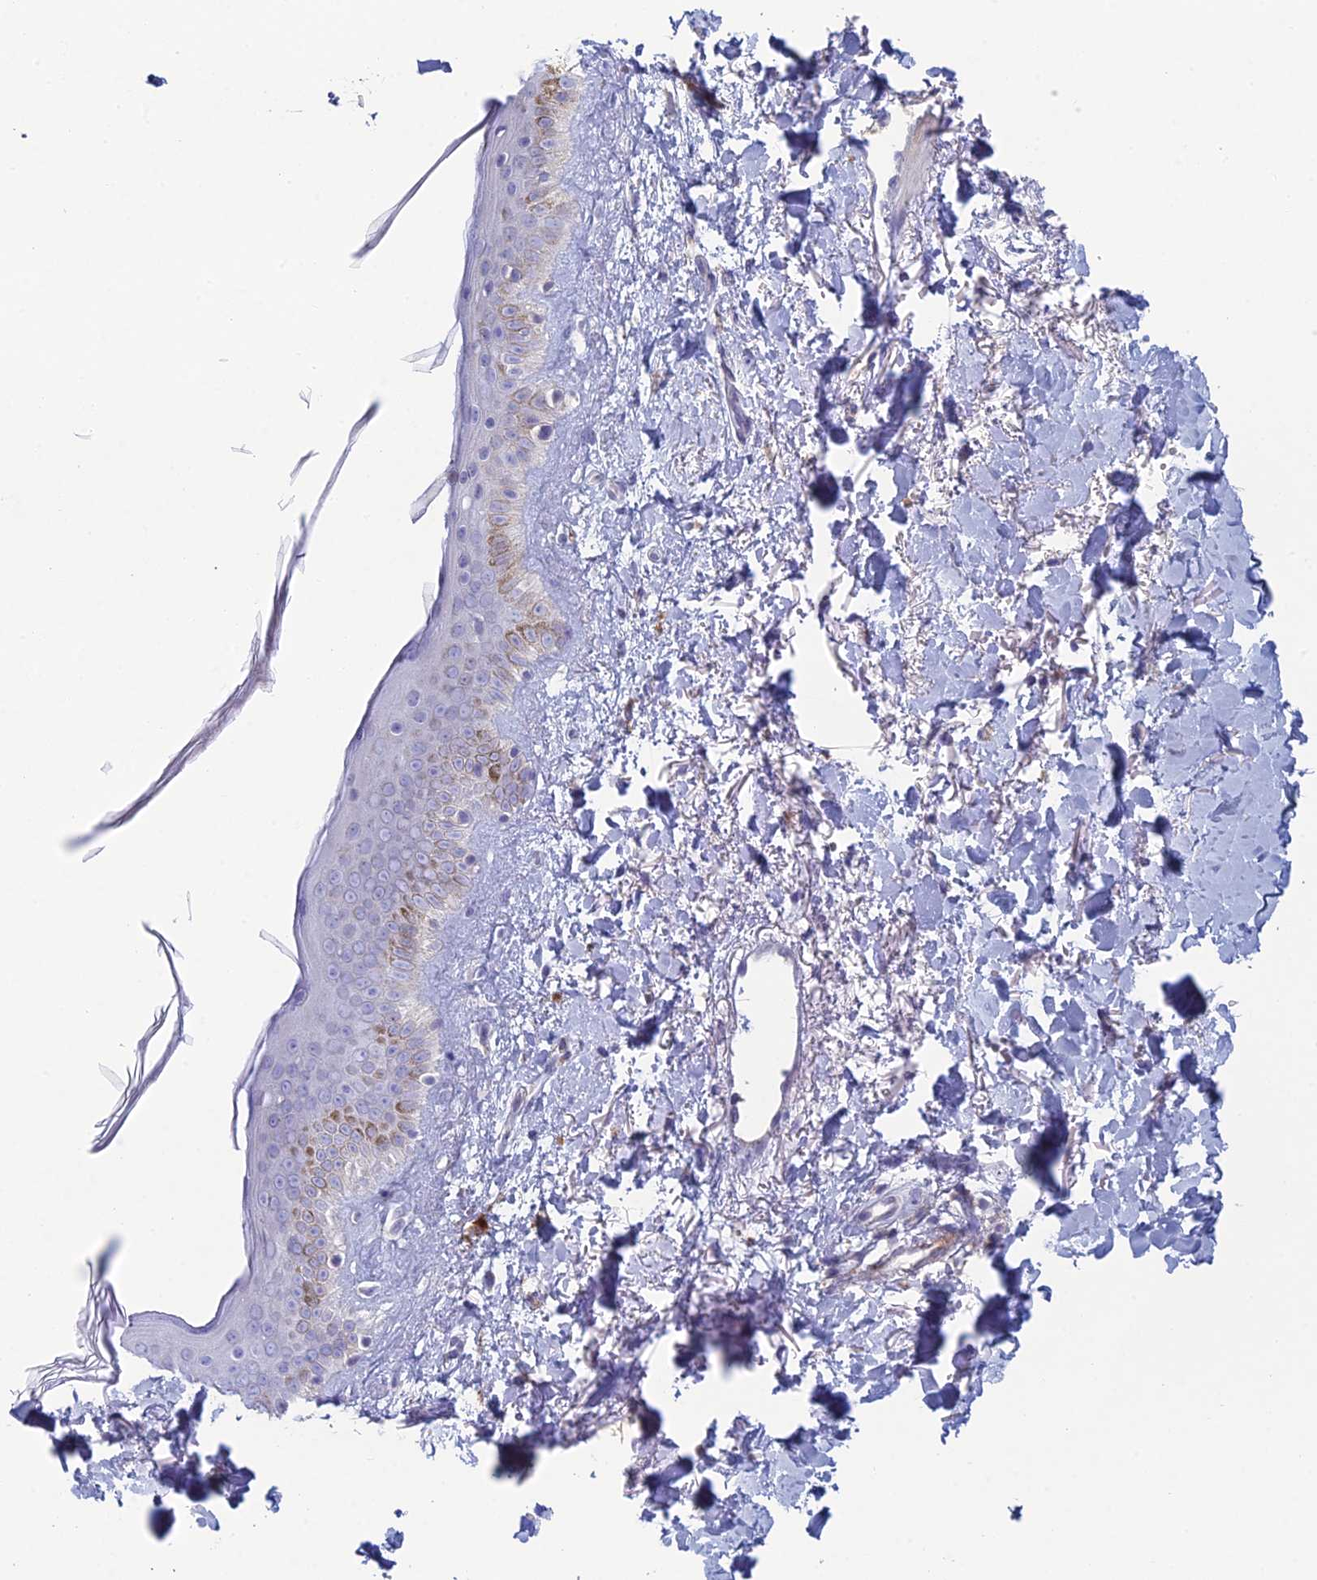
{"staining": {"intensity": "negative", "quantity": "none", "location": "none"}, "tissue": "skin", "cell_type": "Fibroblasts", "image_type": "normal", "snomed": [{"axis": "morphology", "description": "Normal tissue, NOS"}, {"axis": "topography", "description": "Skin"}], "caption": "IHC micrograph of normal skin stained for a protein (brown), which displays no positivity in fibroblasts.", "gene": "FERD3L", "patient": {"sex": "female", "age": 58}}